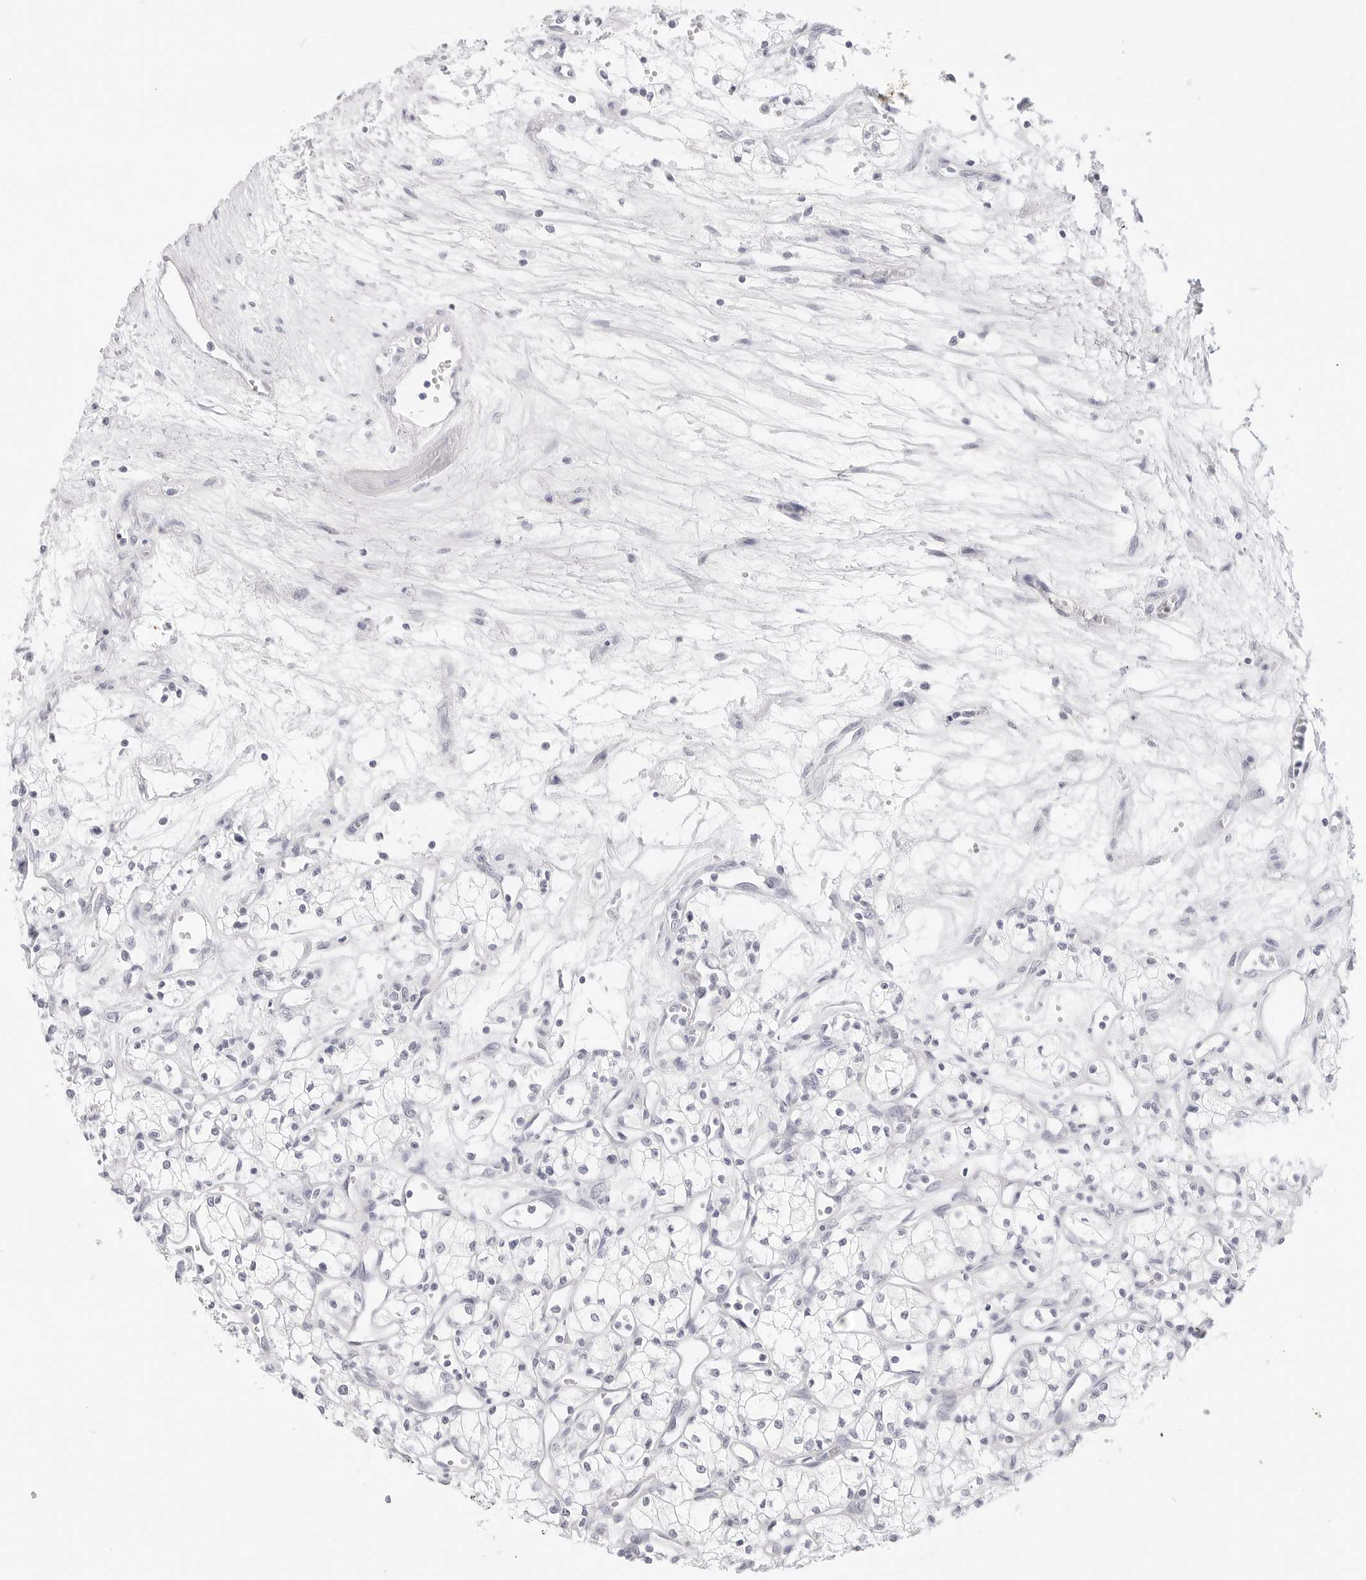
{"staining": {"intensity": "negative", "quantity": "none", "location": "none"}, "tissue": "renal cancer", "cell_type": "Tumor cells", "image_type": "cancer", "snomed": [{"axis": "morphology", "description": "Adenocarcinoma, NOS"}, {"axis": "topography", "description": "Kidney"}], "caption": "Immunohistochemistry (IHC) of renal cancer (adenocarcinoma) displays no expression in tumor cells. (Immunohistochemistry, brightfield microscopy, high magnification).", "gene": "HMGCS2", "patient": {"sex": "male", "age": 59}}